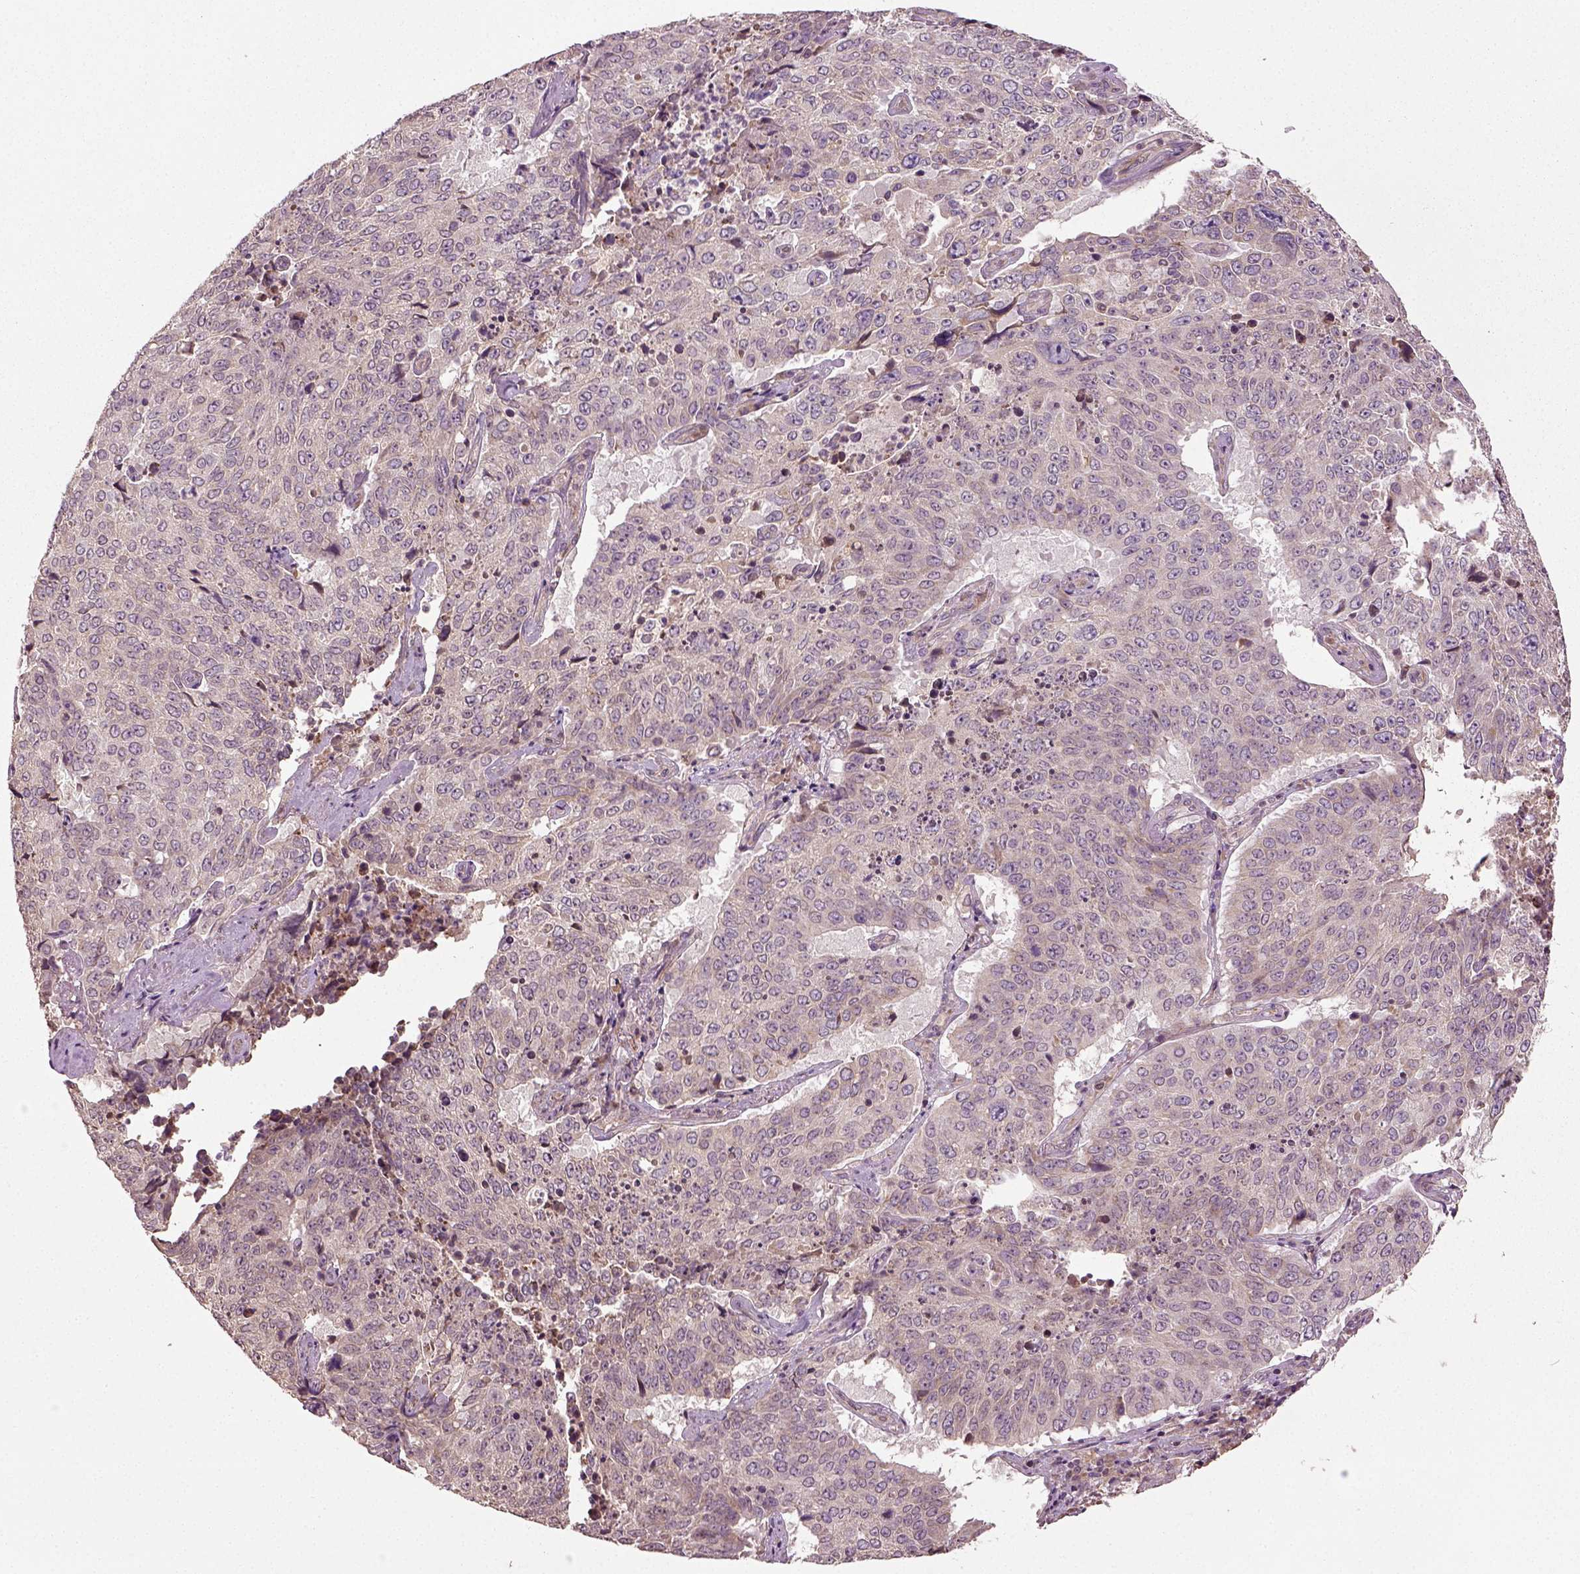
{"staining": {"intensity": "negative", "quantity": "none", "location": "none"}, "tissue": "lung cancer", "cell_type": "Tumor cells", "image_type": "cancer", "snomed": [{"axis": "morphology", "description": "Normal tissue, NOS"}, {"axis": "morphology", "description": "Squamous cell carcinoma, NOS"}, {"axis": "topography", "description": "Bronchus"}, {"axis": "topography", "description": "Lung"}], "caption": "Image shows no significant protein staining in tumor cells of lung squamous cell carcinoma.", "gene": "ERV3-1", "patient": {"sex": "male", "age": 64}}